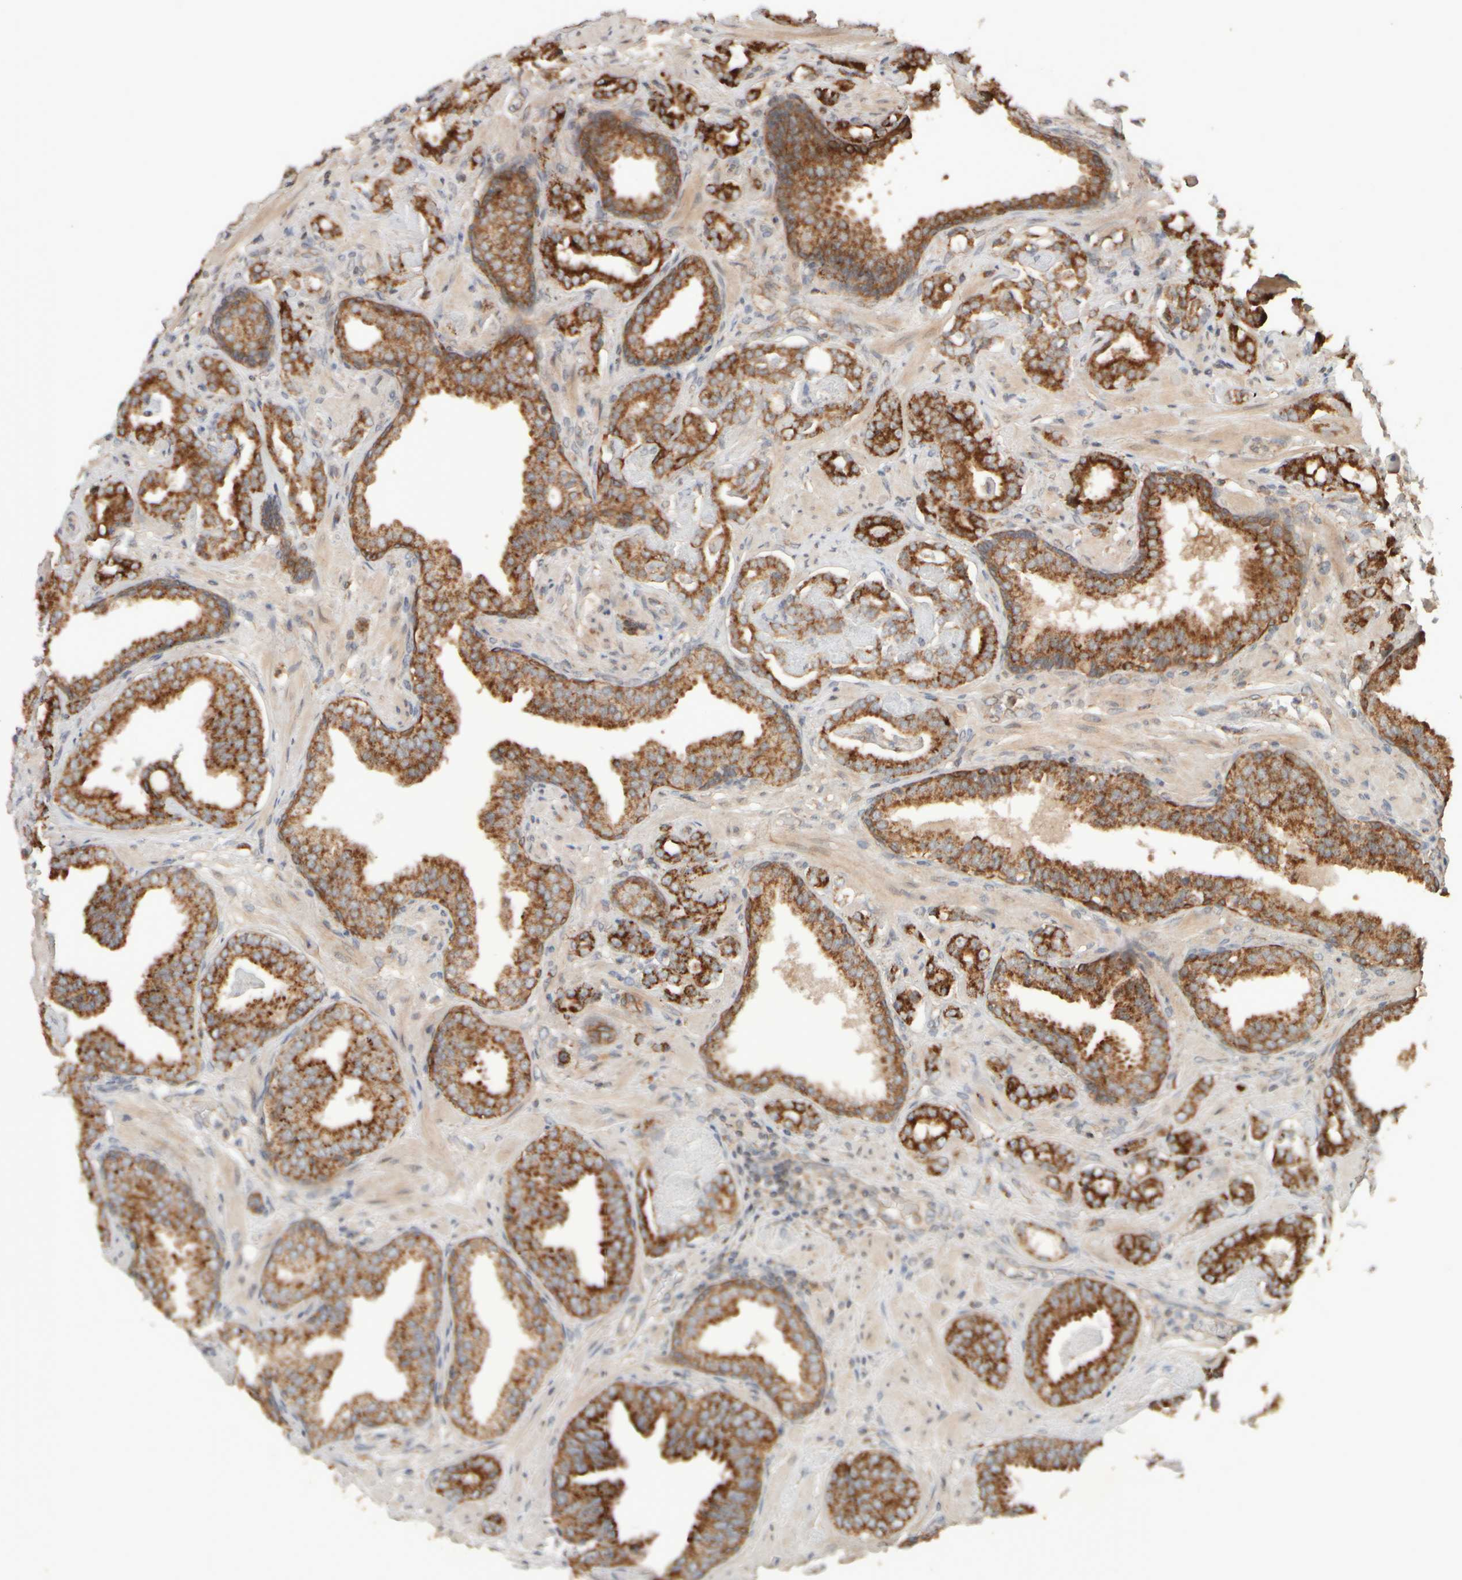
{"staining": {"intensity": "strong", "quantity": ">75%", "location": "cytoplasmic/membranous"}, "tissue": "prostate cancer", "cell_type": "Tumor cells", "image_type": "cancer", "snomed": [{"axis": "morphology", "description": "Adenocarcinoma, Low grade"}, {"axis": "topography", "description": "Prostate"}], "caption": "Brown immunohistochemical staining in human adenocarcinoma (low-grade) (prostate) displays strong cytoplasmic/membranous positivity in approximately >75% of tumor cells. (brown staining indicates protein expression, while blue staining denotes nuclei).", "gene": "EIF2B3", "patient": {"sex": "male", "age": 53}}